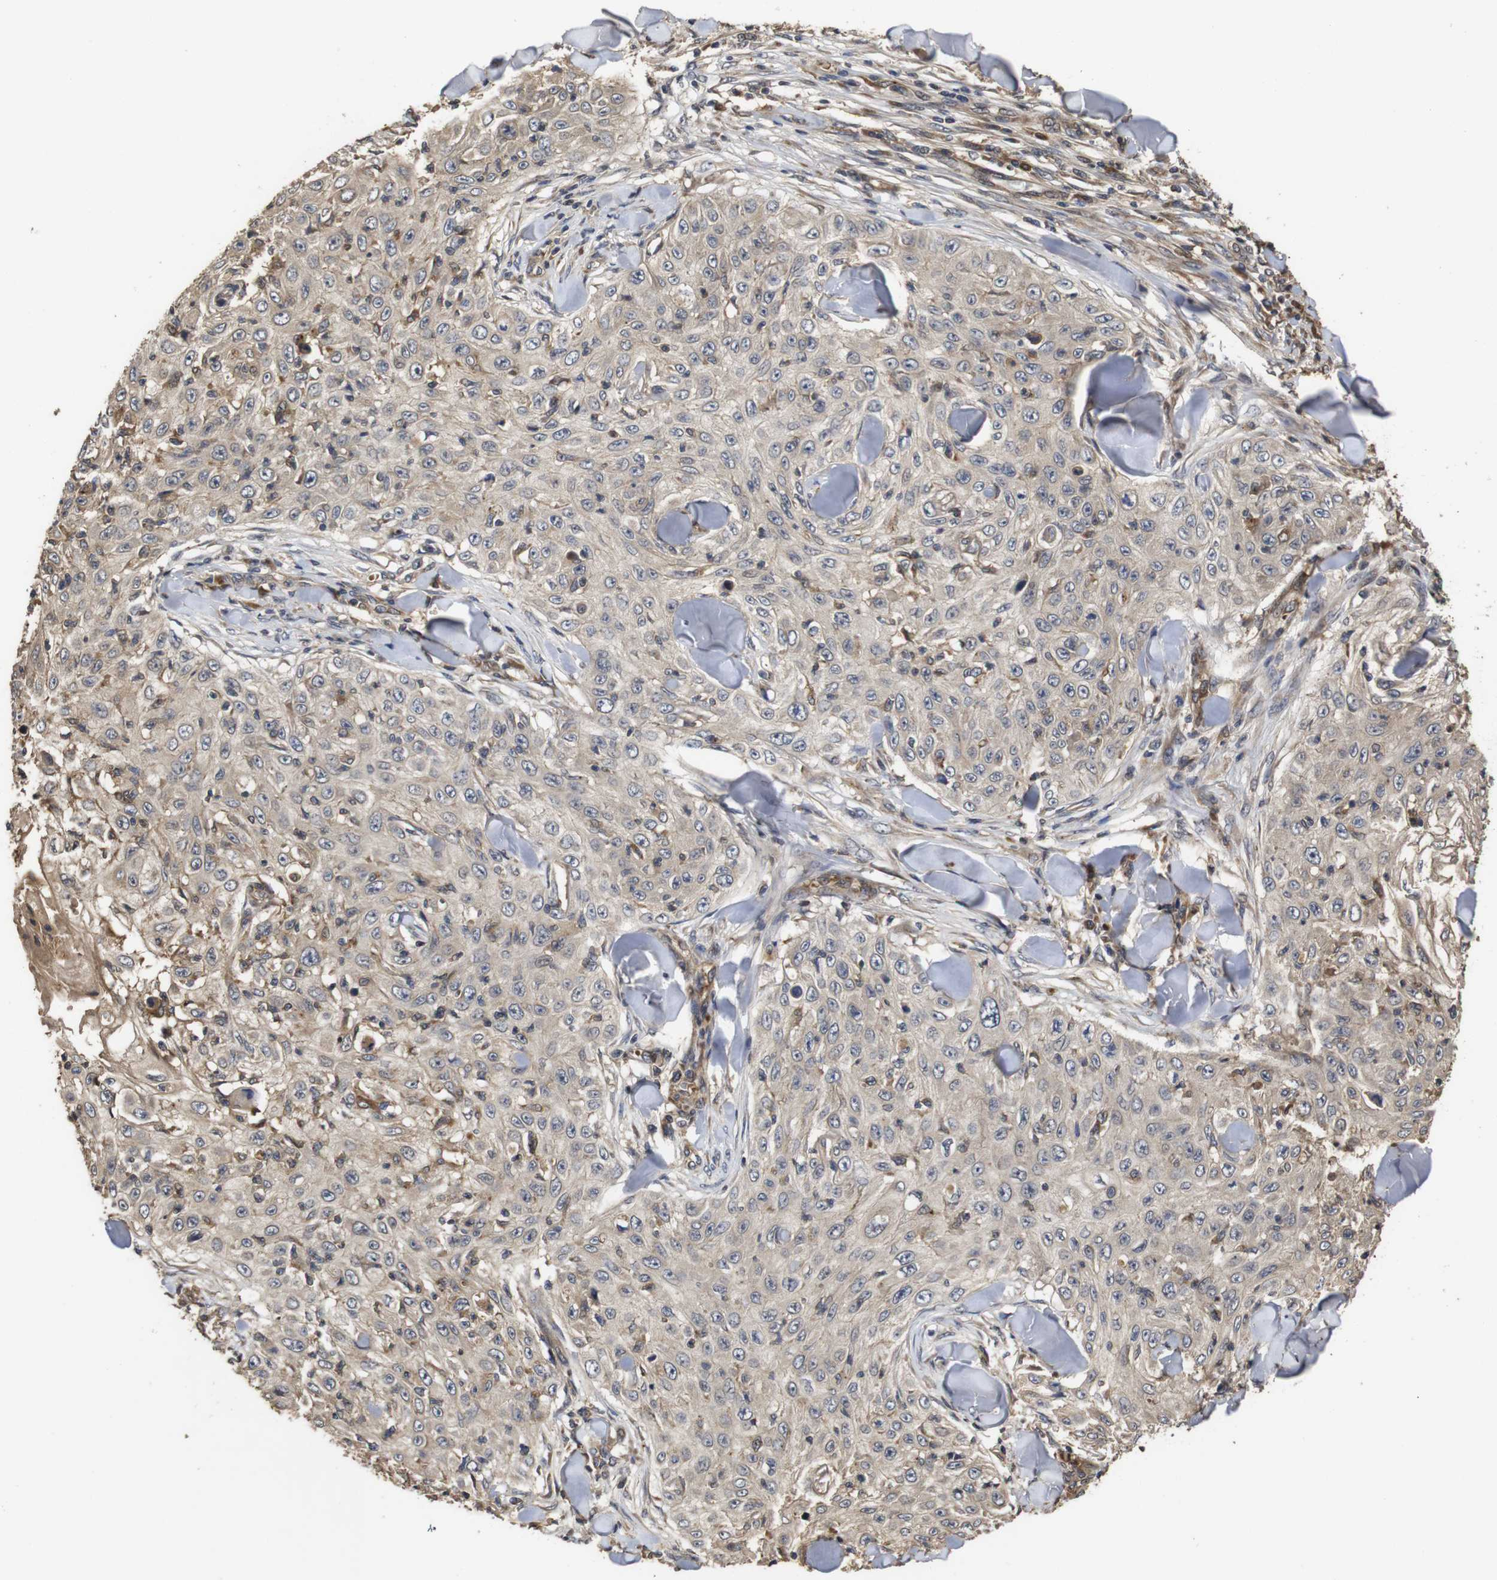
{"staining": {"intensity": "weak", "quantity": ">75%", "location": "cytoplasmic/membranous"}, "tissue": "skin cancer", "cell_type": "Tumor cells", "image_type": "cancer", "snomed": [{"axis": "morphology", "description": "Squamous cell carcinoma, NOS"}, {"axis": "topography", "description": "Skin"}], "caption": "Immunohistochemical staining of skin cancer displays low levels of weak cytoplasmic/membranous protein staining in about >75% of tumor cells.", "gene": "PTPN14", "patient": {"sex": "male", "age": 86}}